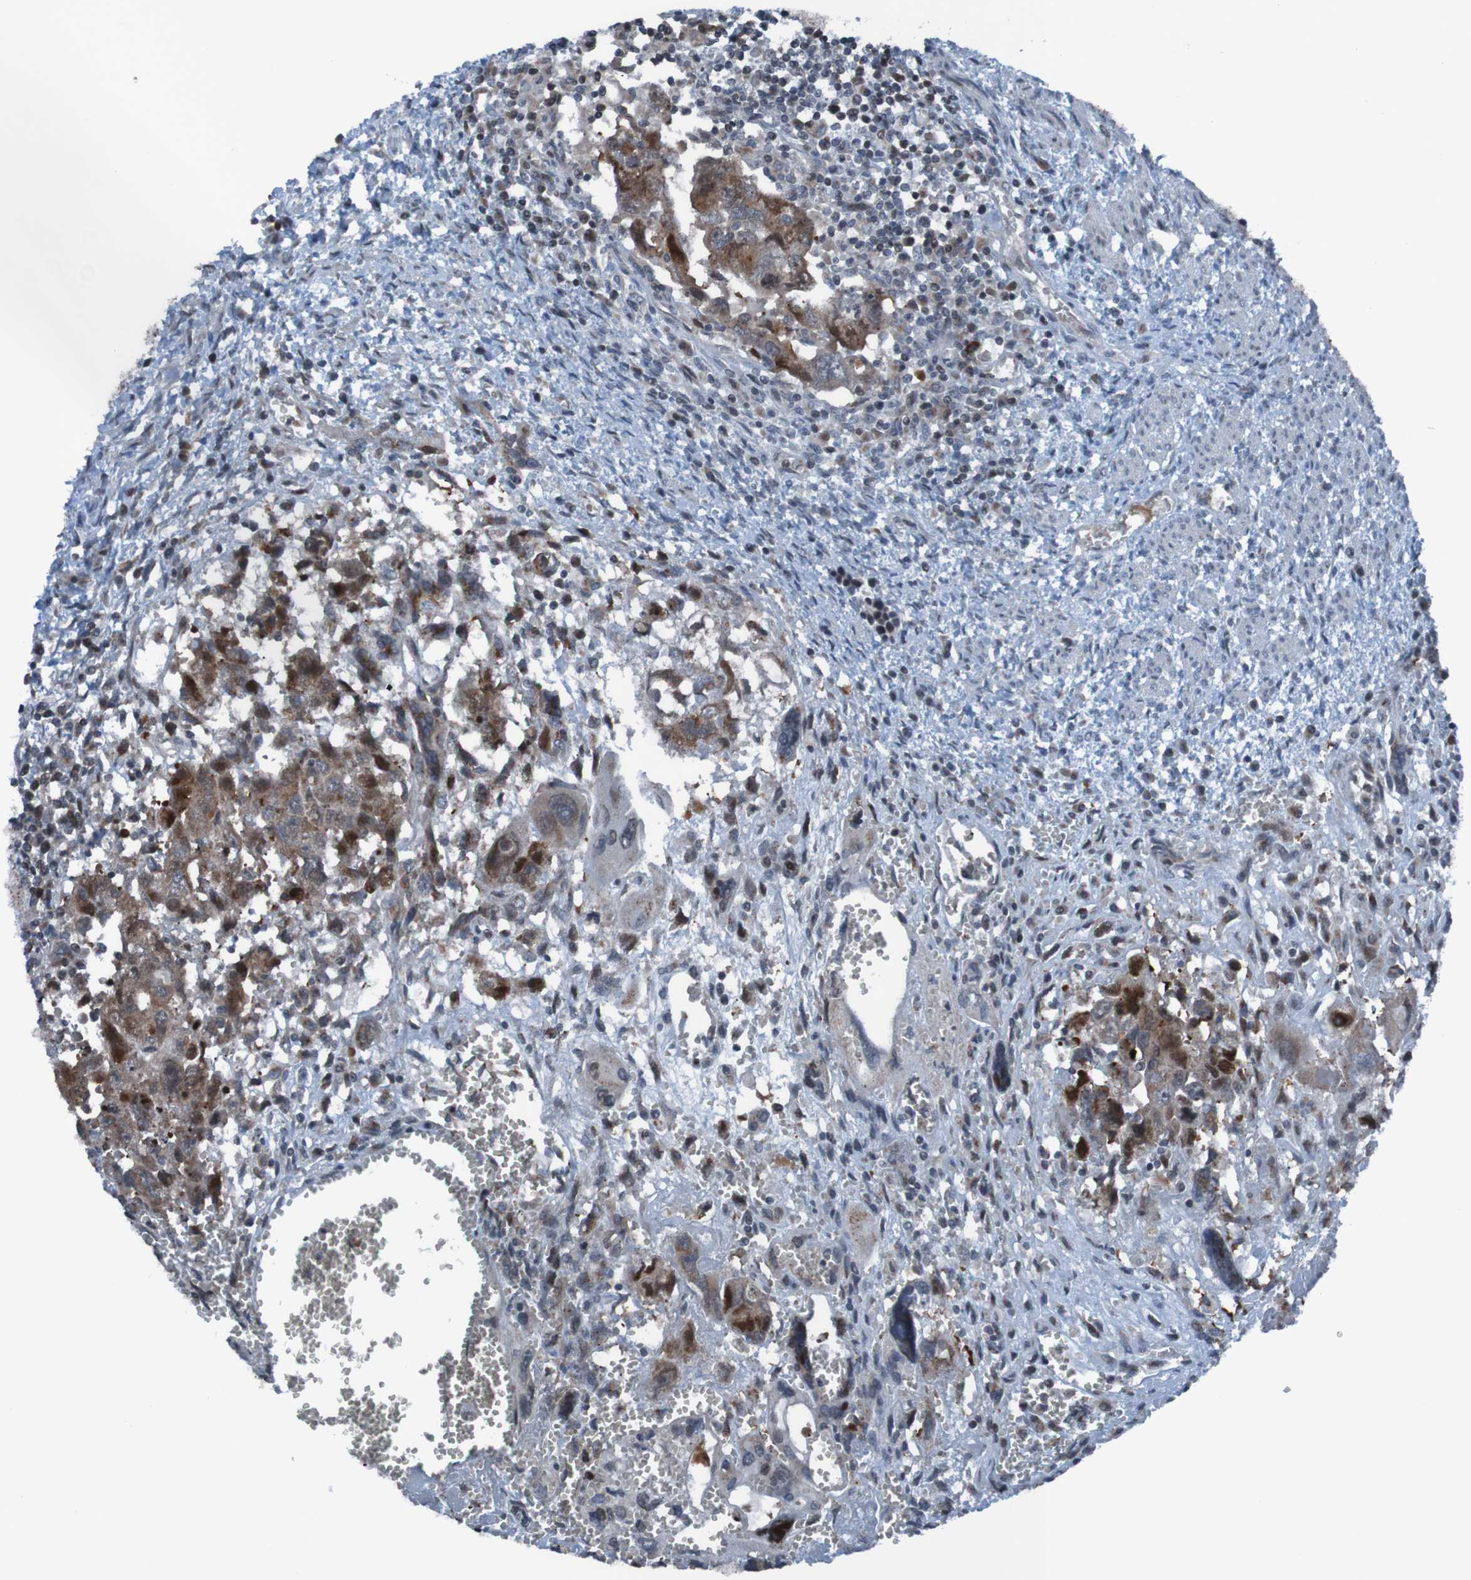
{"staining": {"intensity": "moderate", "quantity": ">75%", "location": "cytoplasmic/membranous"}, "tissue": "testis cancer", "cell_type": "Tumor cells", "image_type": "cancer", "snomed": [{"axis": "morphology", "description": "Carcinoma, Embryonal, NOS"}, {"axis": "topography", "description": "Testis"}], "caption": "Embryonal carcinoma (testis) was stained to show a protein in brown. There is medium levels of moderate cytoplasmic/membranous positivity in approximately >75% of tumor cells.", "gene": "UNG", "patient": {"sex": "male", "age": 28}}